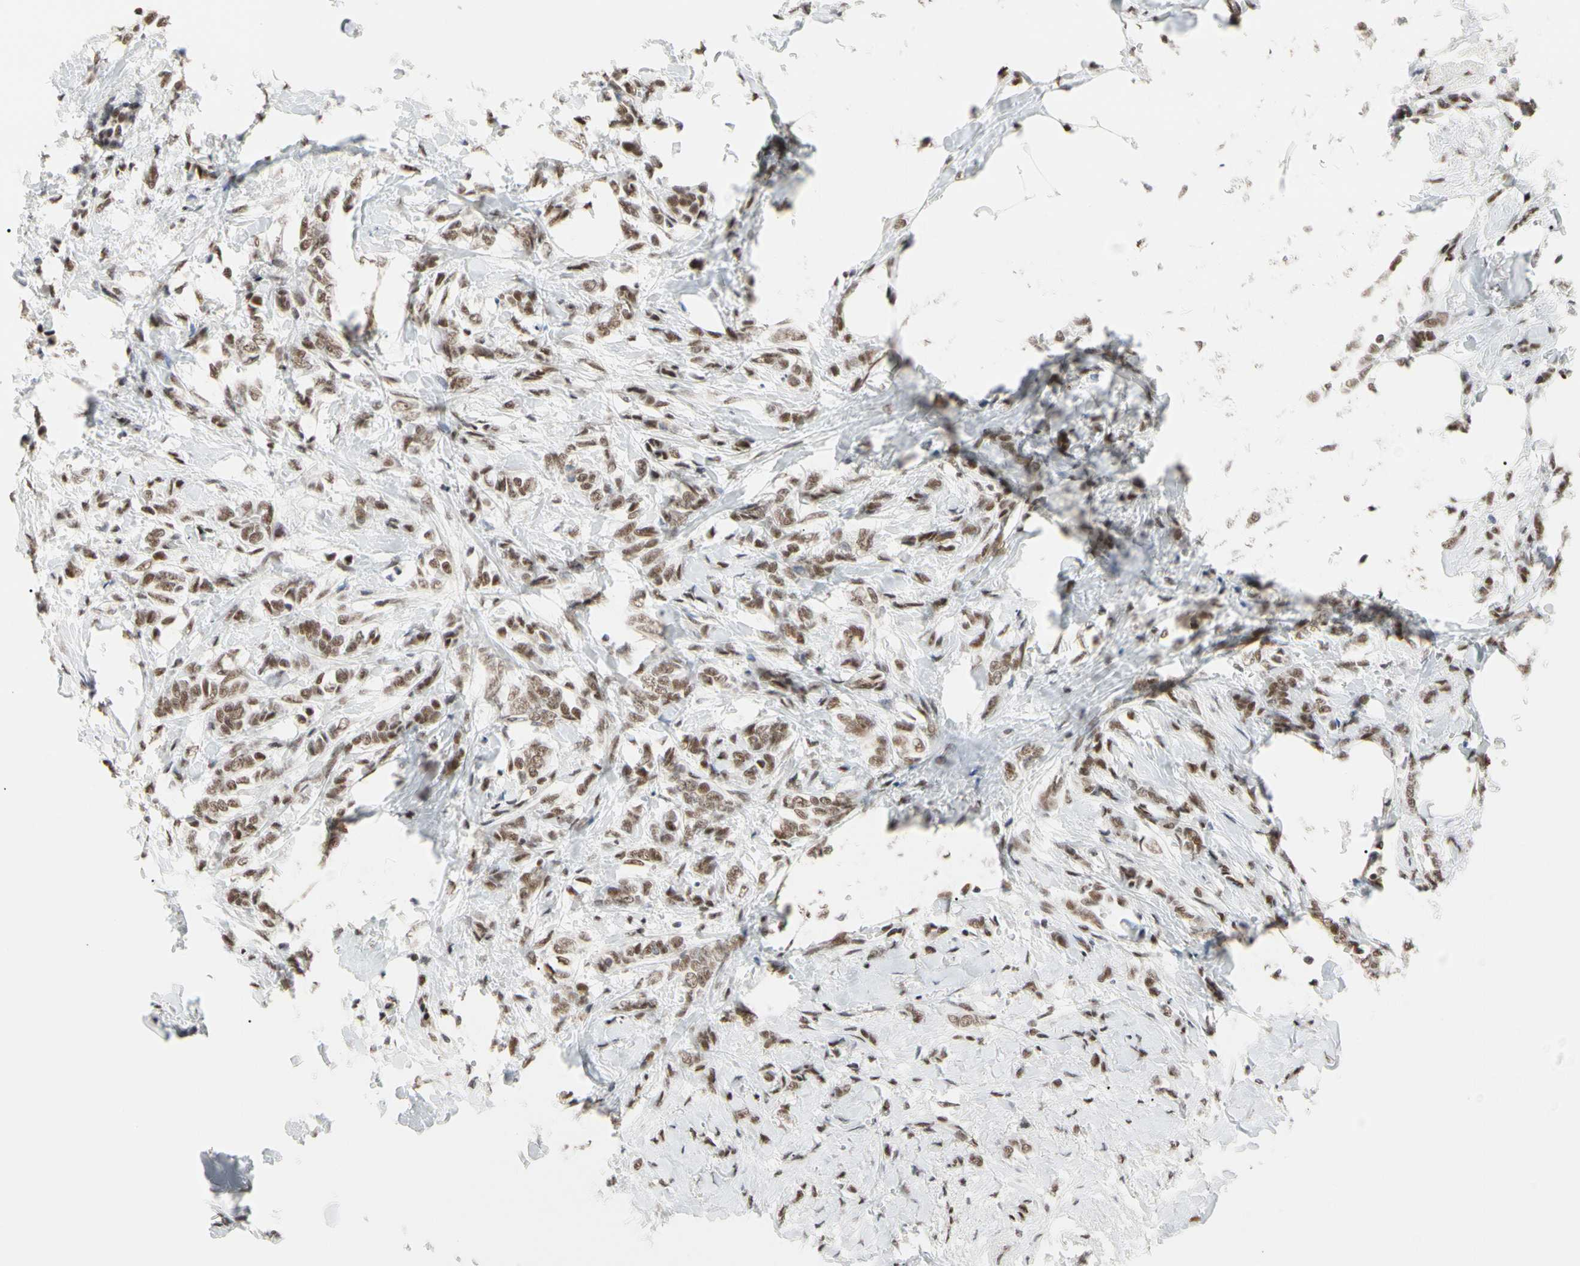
{"staining": {"intensity": "moderate", "quantity": ">75%", "location": "nuclear"}, "tissue": "breast cancer", "cell_type": "Tumor cells", "image_type": "cancer", "snomed": [{"axis": "morphology", "description": "Lobular carcinoma, in situ"}, {"axis": "morphology", "description": "Lobular carcinoma"}, {"axis": "topography", "description": "Breast"}], "caption": "Immunohistochemical staining of human breast cancer exhibits medium levels of moderate nuclear positivity in approximately >75% of tumor cells. (DAB (3,3'-diaminobenzidine) IHC, brown staining for protein, blue staining for nuclei).", "gene": "FAM98B", "patient": {"sex": "female", "age": 41}}